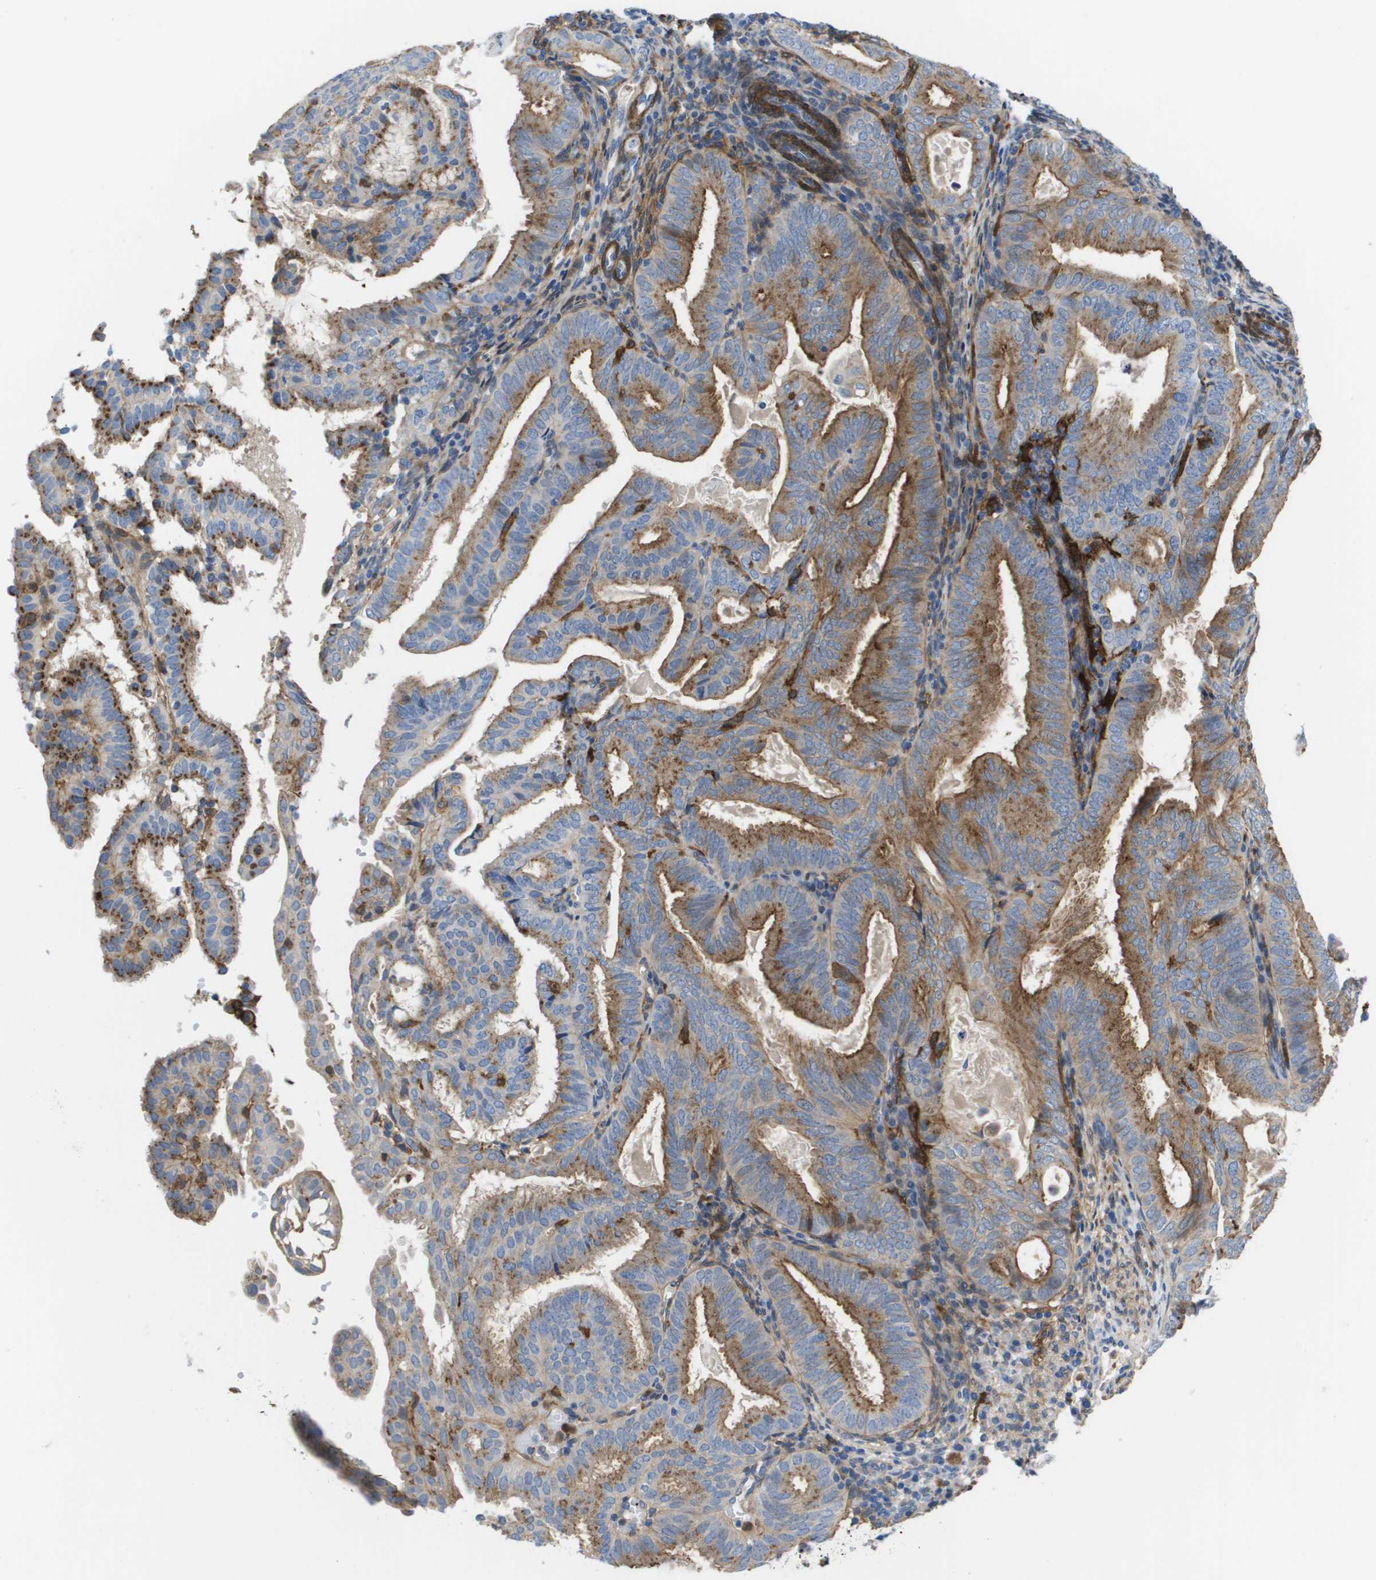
{"staining": {"intensity": "moderate", "quantity": ">75%", "location": "cytoplasmic/membranous"}, "tissue": "endometrial cancer", "cell_type": "Tumor cells", "image_type": "cancer", "snomed": [{"axis": "morphology", "description": "Adenocarcinoma, NOS"}, {"axis": "topography", "description": "Endometrium"}], "caption": "Human endometrial cancer (adenocarcinoma) stained with a protein marker exhibits moderate staining in tumor cells.", "gene": "SLC37A2", "patient": {"sex": "female", "age": 58}}